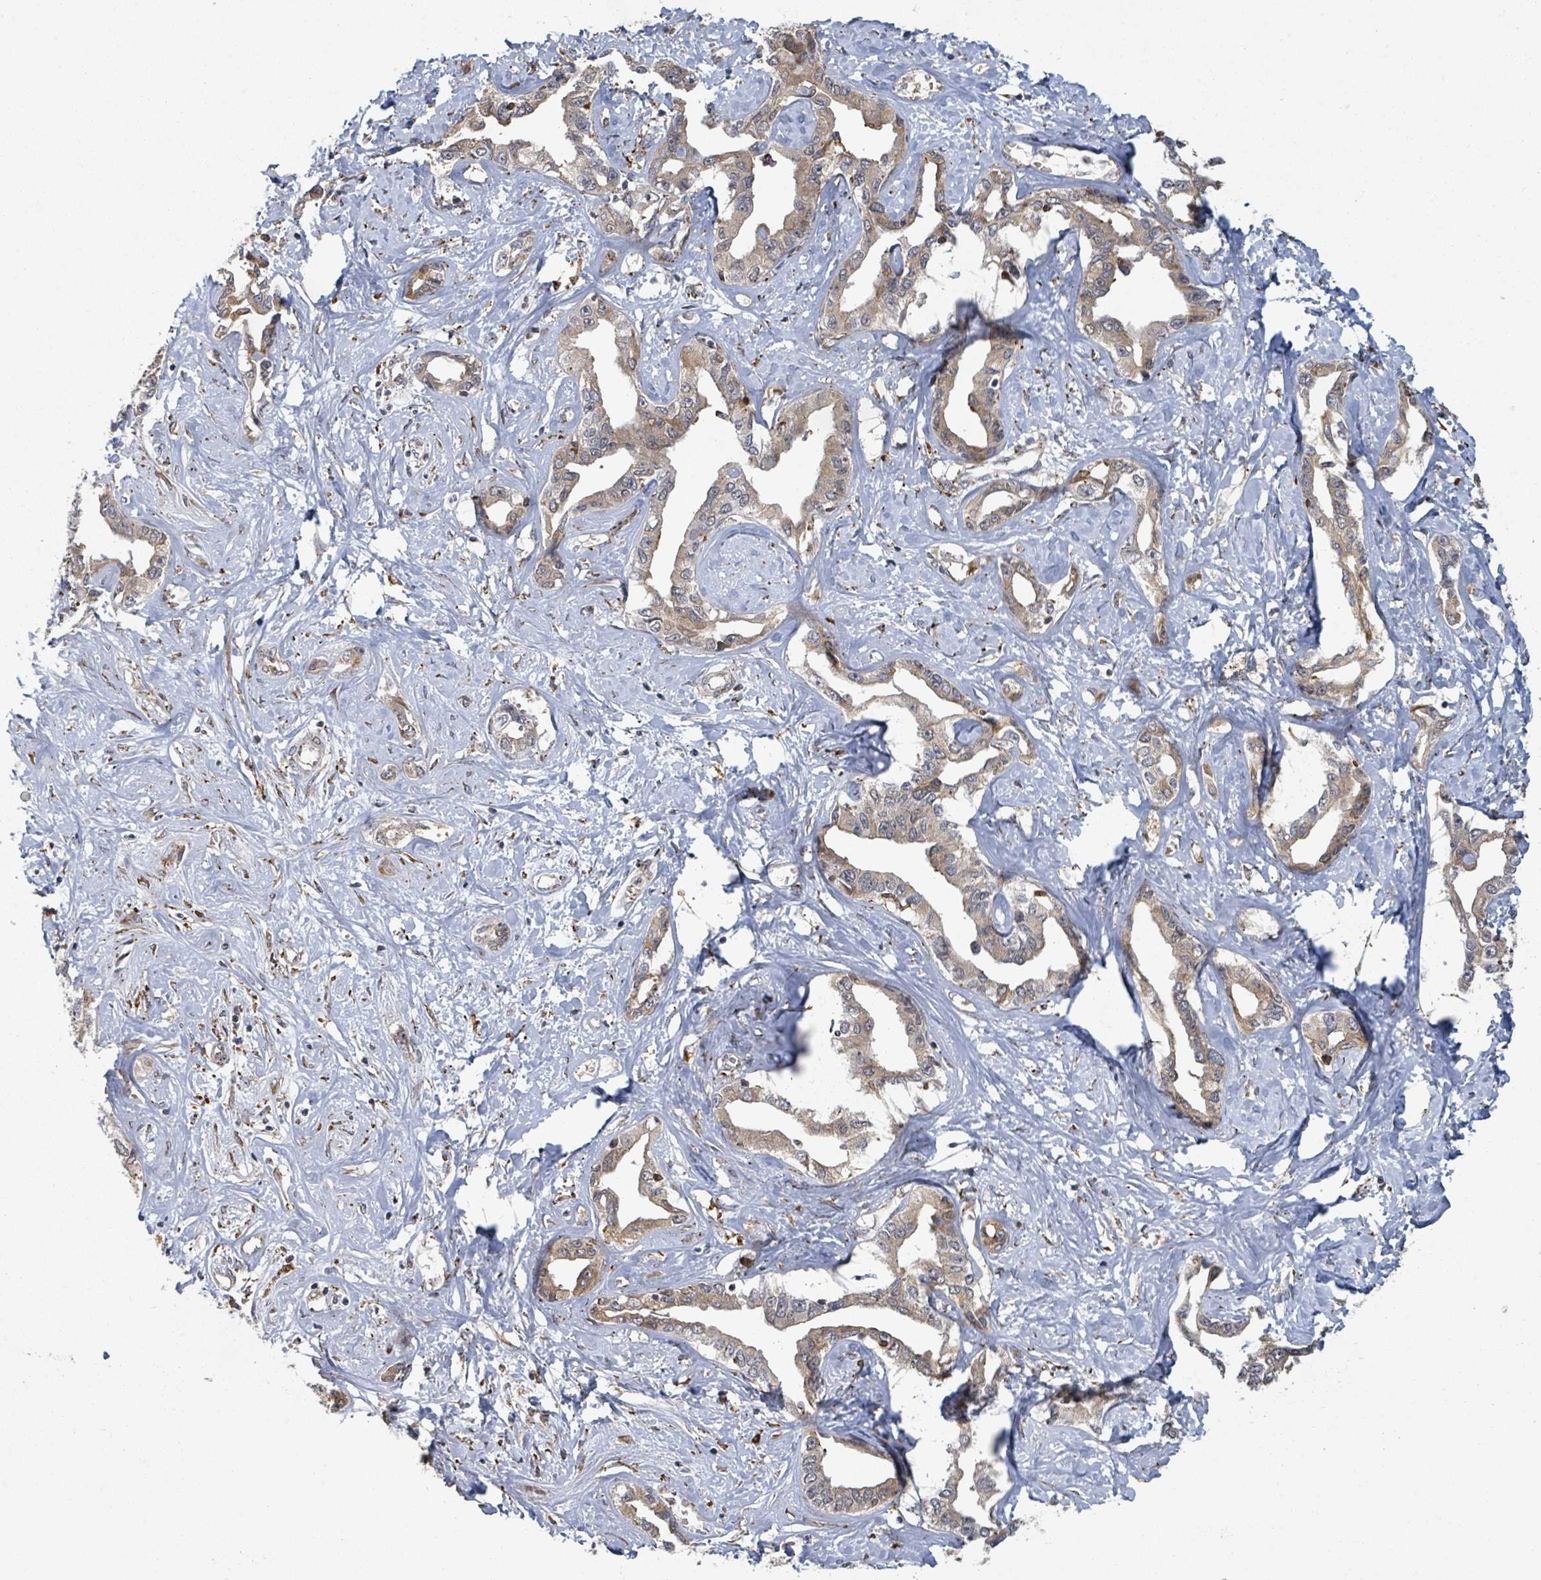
{"staining": {"intensity": "moderate", "quantity": ">75%", "location": "cytoplasmic/membranous"}, "tissue": "liver cancer", "cell_type": "Tumor cells", "image_type": "cancer", "snomed": [{"axis": "morphology", "description": "Cholangiocarcinoma"}, {"axis": "topography", "description": "Liver"}], "caption": "Immunohistochemistry (IHC) histopathology image of neoplastic tissue: human liver cancer (cholangiocarcinoma) stained using IHC exhibits medium levels of moderate protein expression localized specifically in the cytoplasmic/membranous of tumor cells, appearing as a cytoplasmic/membranous brown color.", "gene": "SHROOM2", "patient": {"sex": "male", "age": 59}}